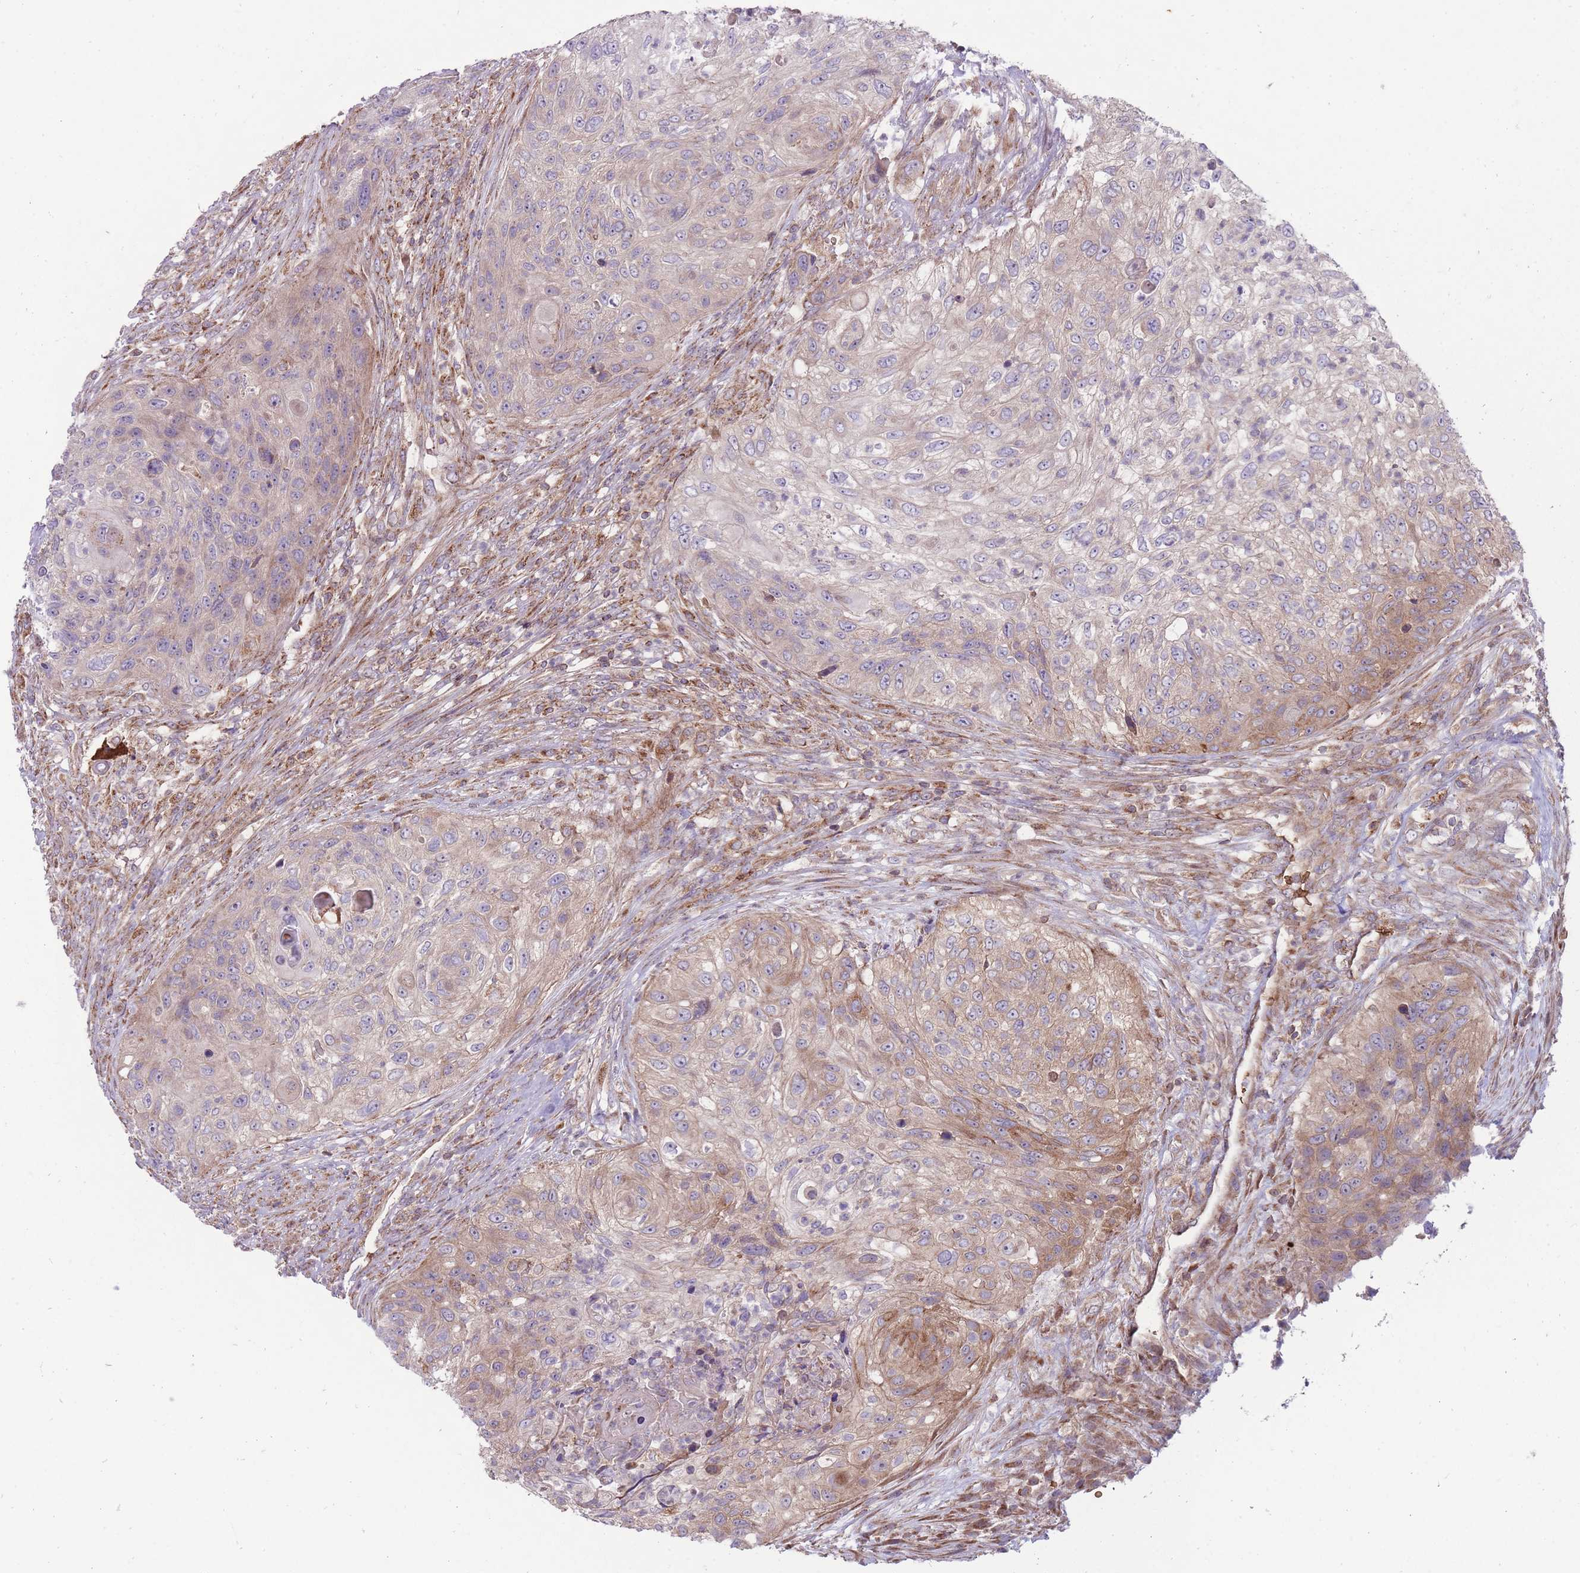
{"staining": {"intensity": "moderate", "quantity": "<25%", "location": "cytoplasmic/membranous"}, "tissue": "urothelial cancer", "cell_type": "Tumor cells", "image_type": "cancer", "snomed": [{"axis": "morphology", "description": "Urothelial carcinoma, High grade"}, {"axis": "topography", "description": "Urinary bladder"}], "caption": "Protein staining of urothelial cancer tissue shows moderate cytoplasmic/membranous positivity in about <25% of tumor cells. (DAB IHC, brown staining for protein, blue staining for nuclei).", "gene": "ANKRD10", "patient": {"sex": "female", "age": 60}}